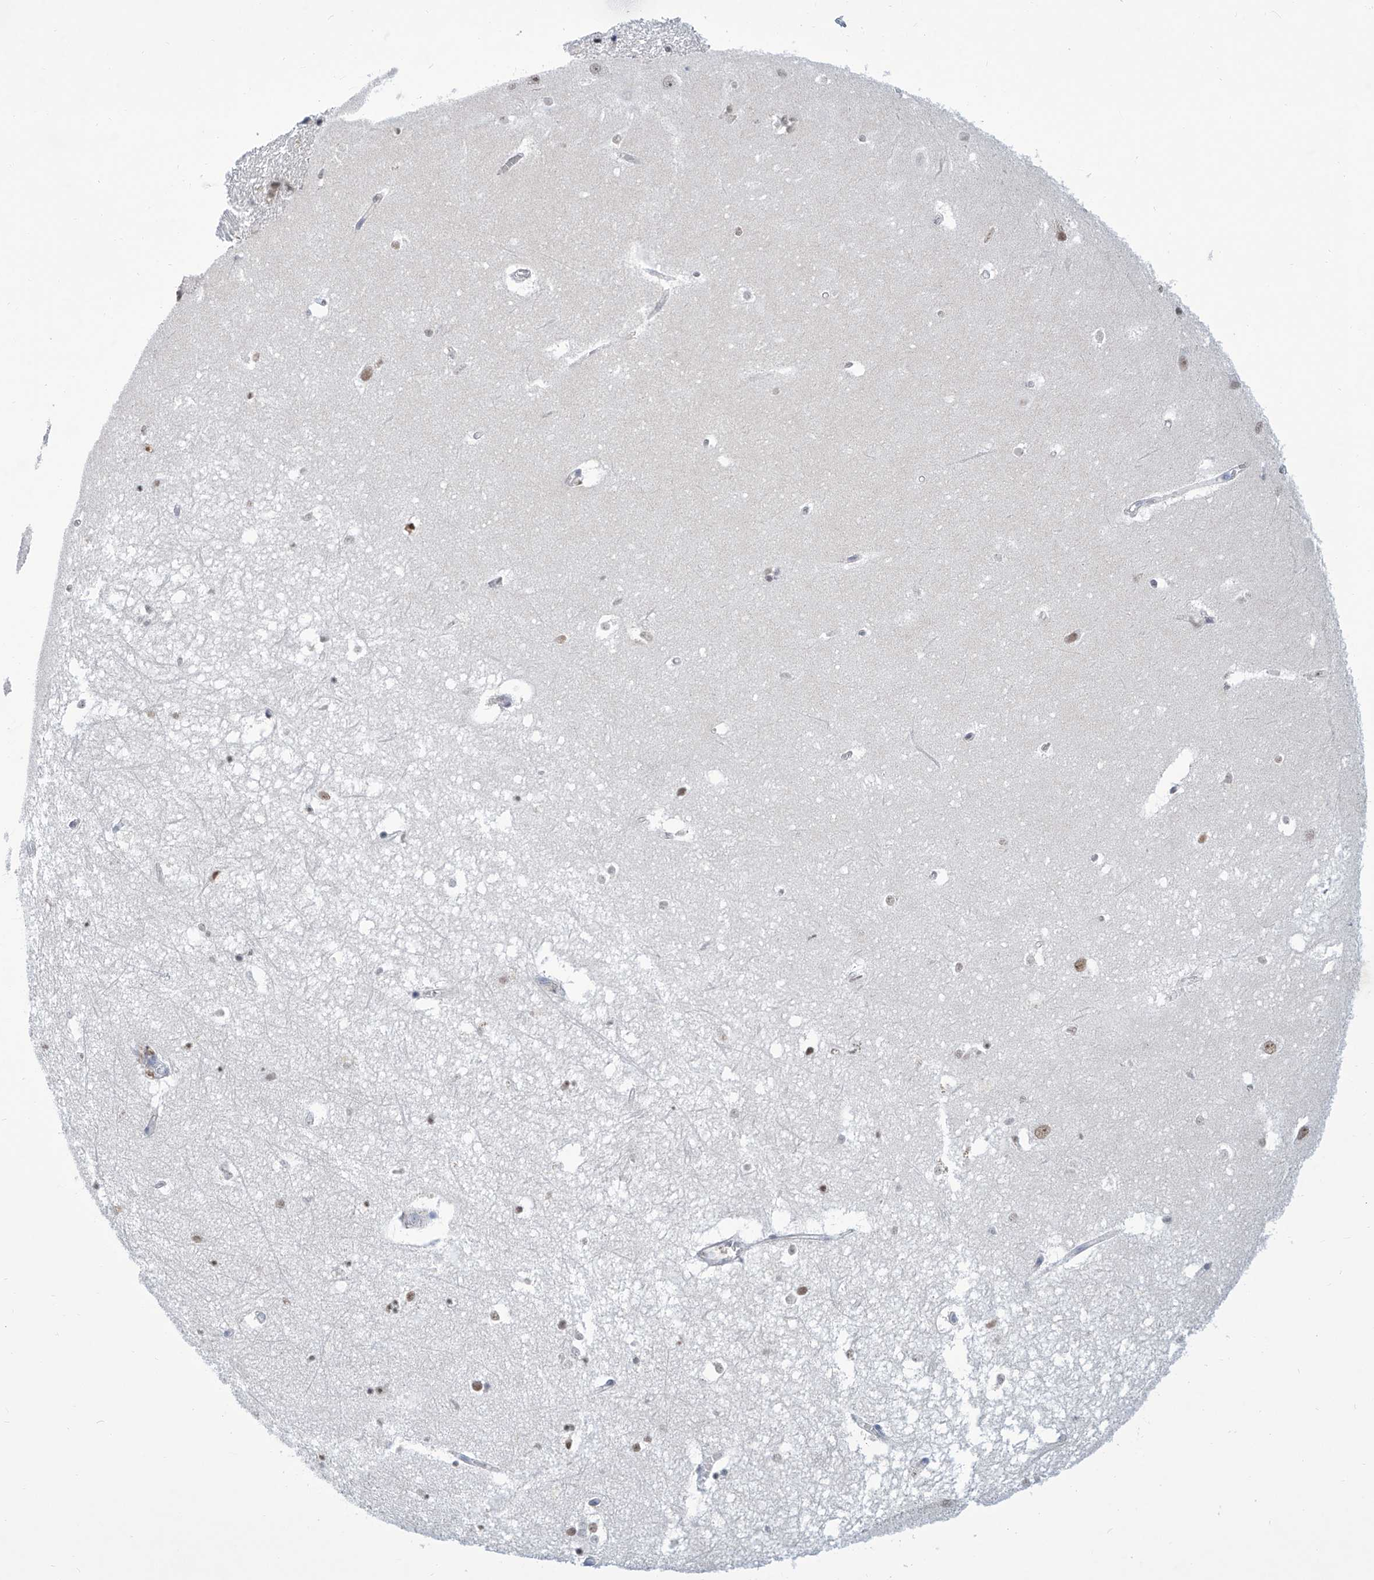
{"staining": {"intensity": "weak", "quantity": "<25%", "location": "nuclear"}, "tissue": "hippocampus", "cell_type": "Glial cells", "image_type": "normal", "snomed": [{"axis": "morphology", "description": "Normal tissue, NOS"}, {"axis": "topography", "description": "Hippocampus"}], "caption": "Immunohistochemistry histopathology image of normal hippocampus: human hippocampus stained with DAB shows no significant protein positivity in glial cells.", "gene": "SREBF2", "patient": {"sex": "female", "age": 64}}